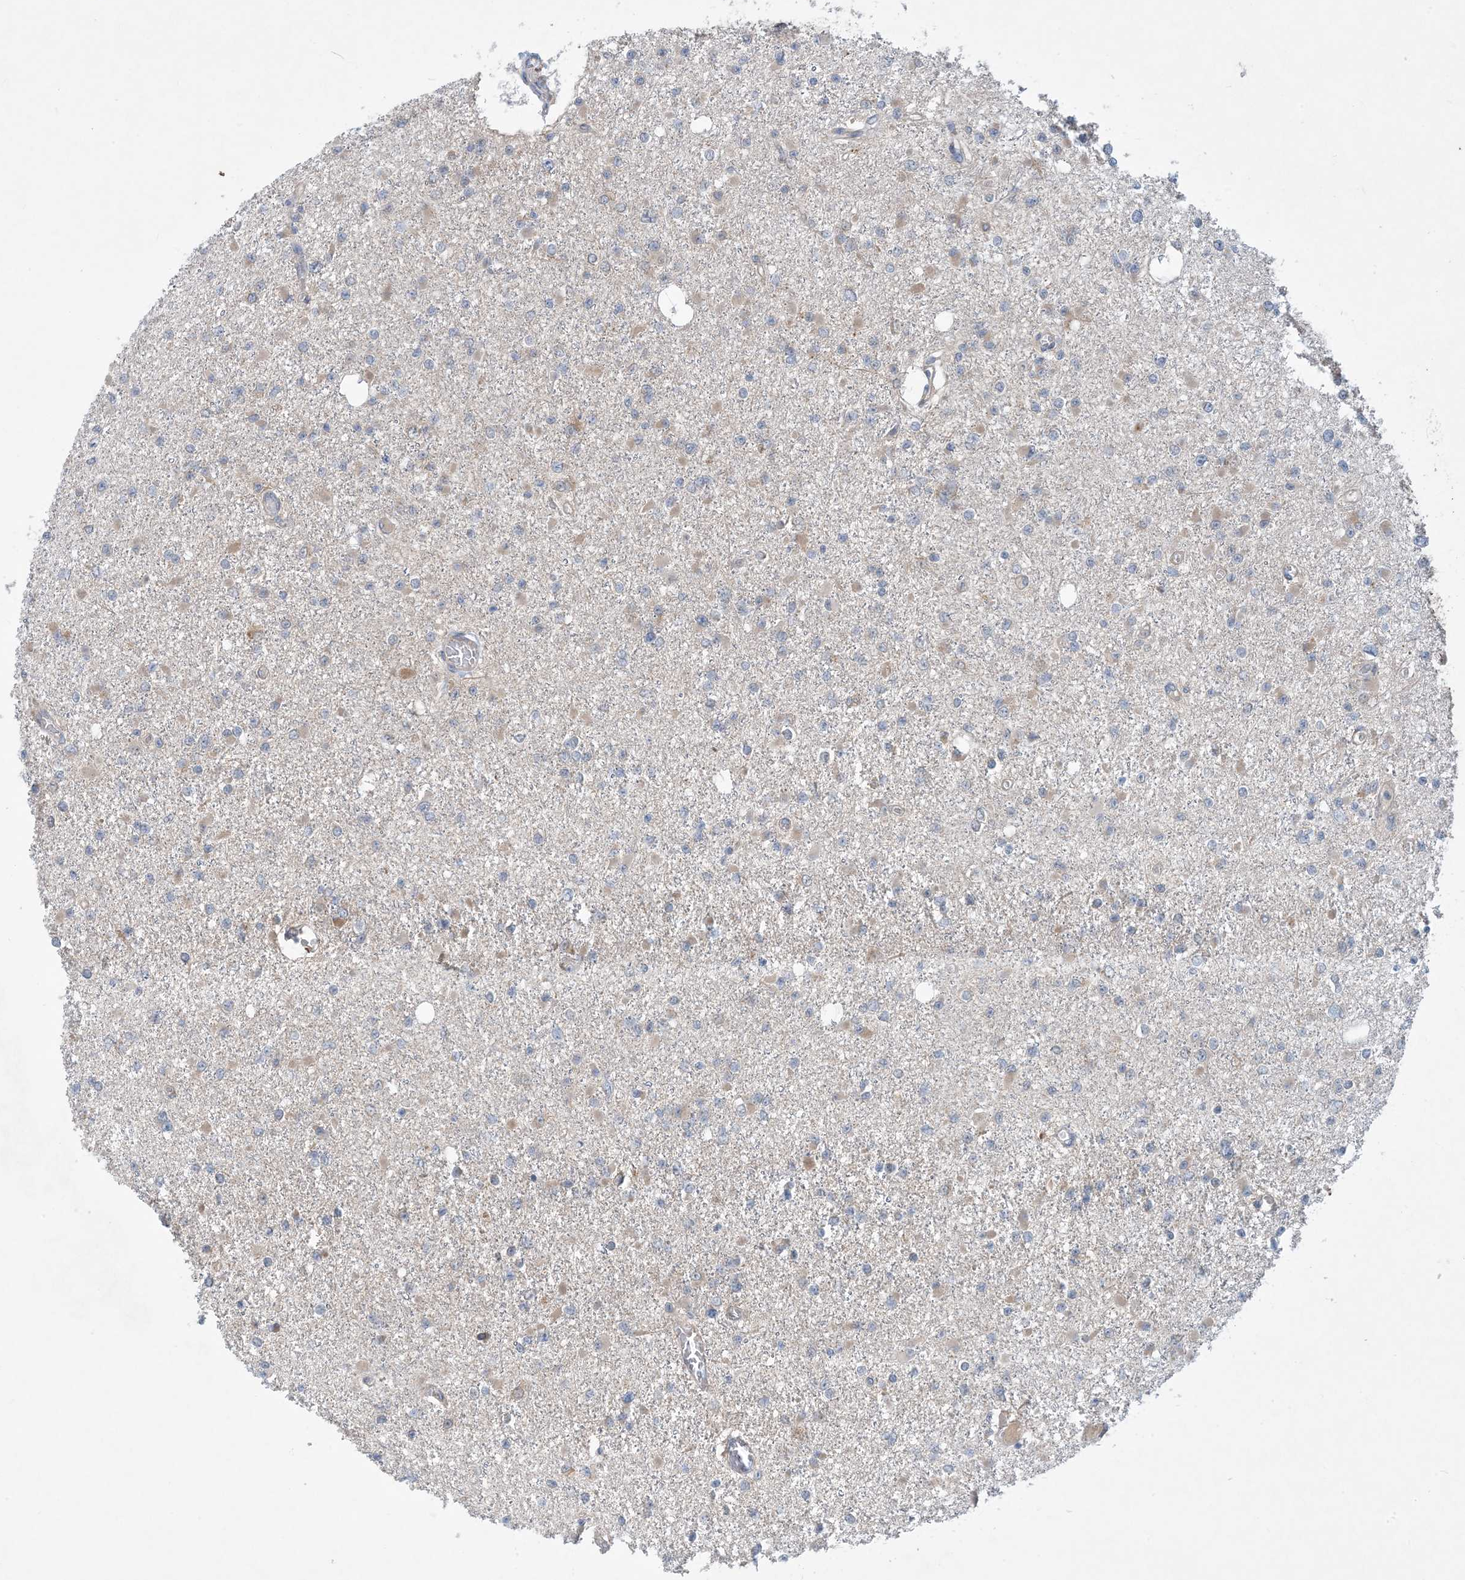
{"staining": {"intensity": "negative", "quantity": "none", "location": "none"}, "tissue": "glioma", "cell_type": "Tumor cells", "image_type": "cancer", "snomed": [{"axis": "morphology", "description": "Glioma, malignant, Low grade"}, {"axis": "topography", "description": "Brain"}], "caption": "Tumor cells are negative for brown protein staining in malignant low-grade glioma.", "gene": "PHOSPHO2", "patient": {"sex": "female", "age": 22}}